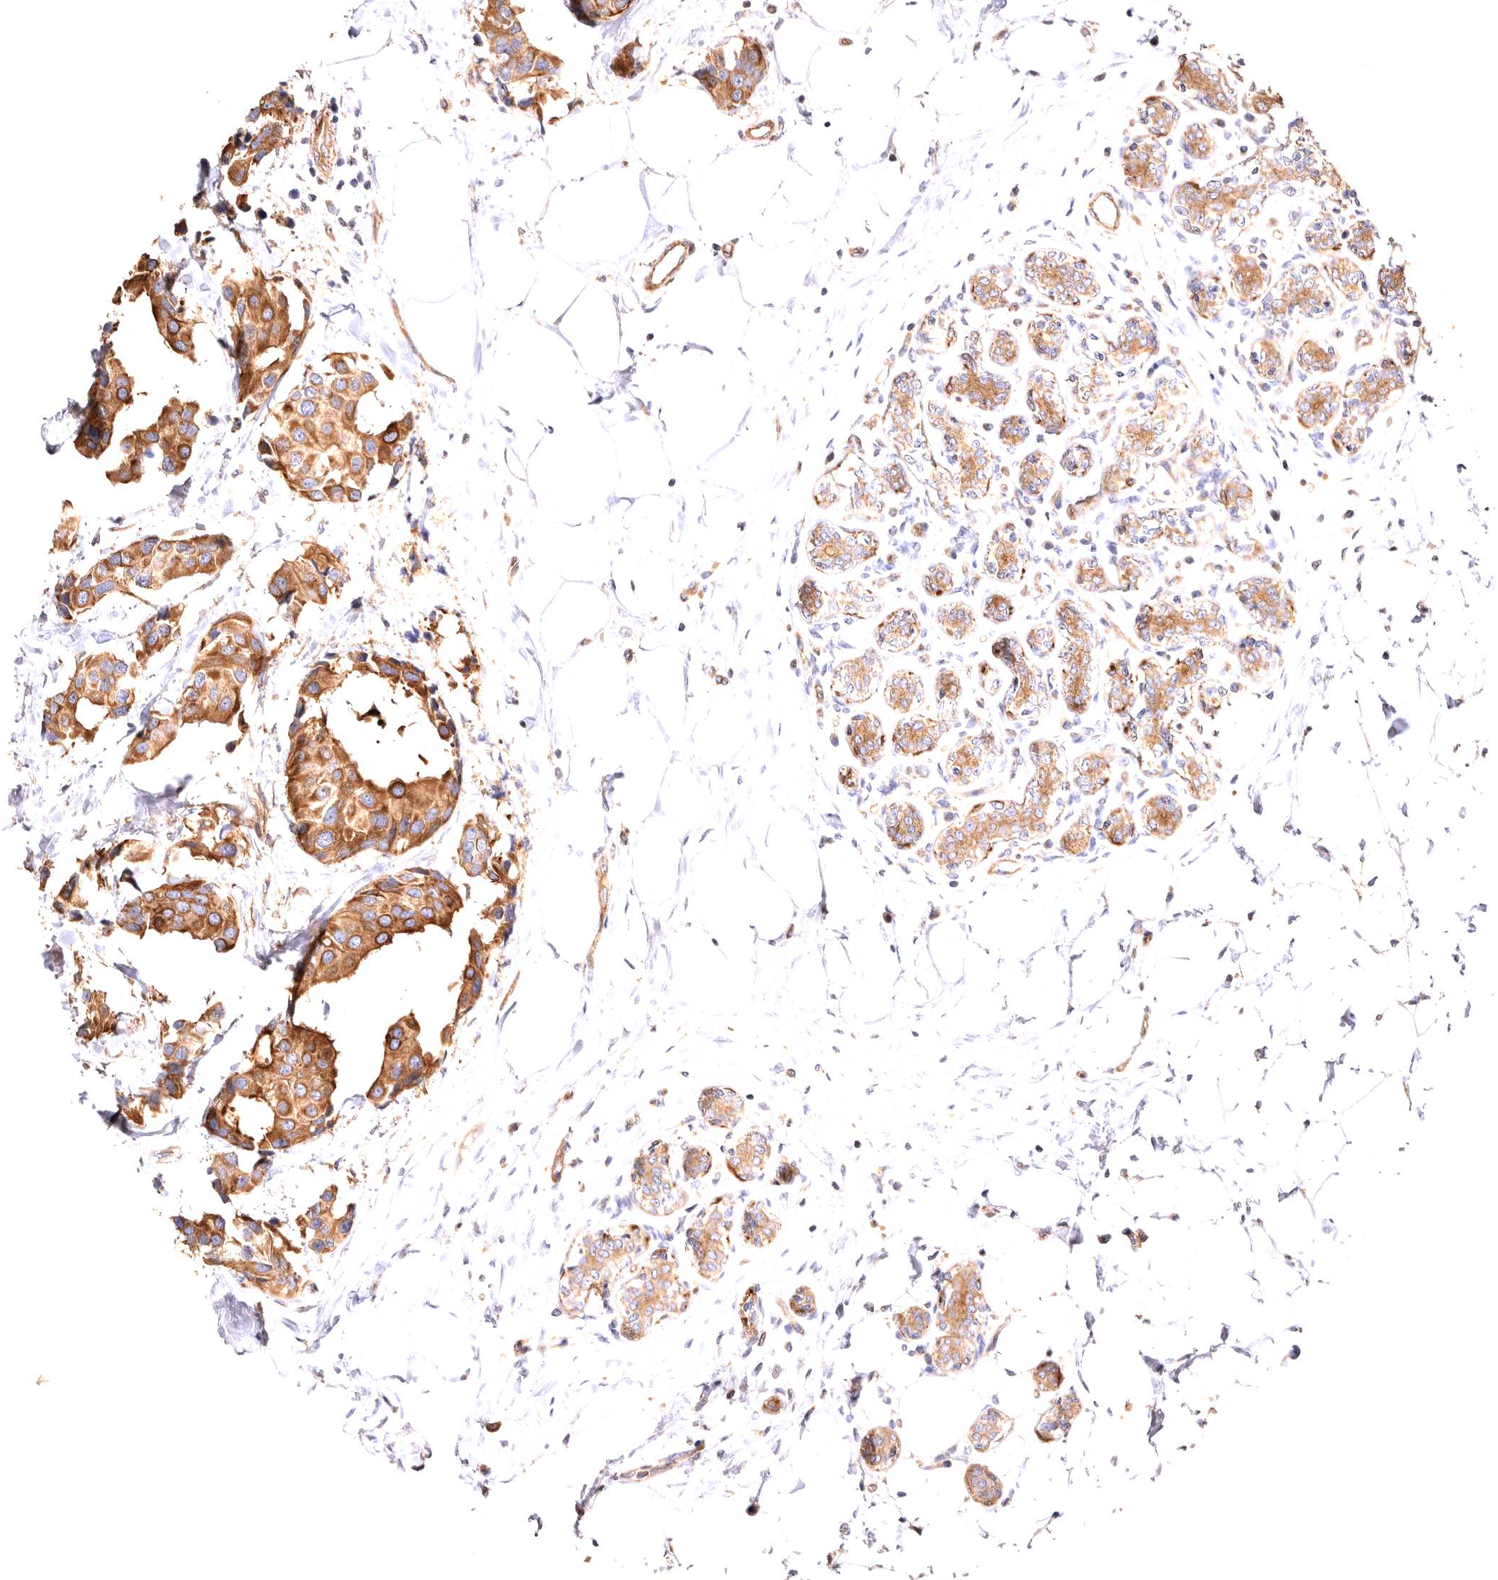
{"staining": {"intensity": "moderate", "quantity": ">75%", "location": "cytoplasmic/membranous"}, "tissue": "breast cancer", "cell_type": "Tumor cells", "image_type": "cancer", "snomed": [{"axis": "morphology", "description": "Normal tissue, NOS"}, {"axis": "morphology", "description": "Duct carcinoma"}, {"axis": "topography", "description": "Breast"}], "caption": "Protein analysis of breast intraductal carcinoma tissue displays moderate cytoplasmic/membranous positivity in about >75% of tumor cells.", "gene": "VPS45", "patient": {"sex": "female", "age": 39}}